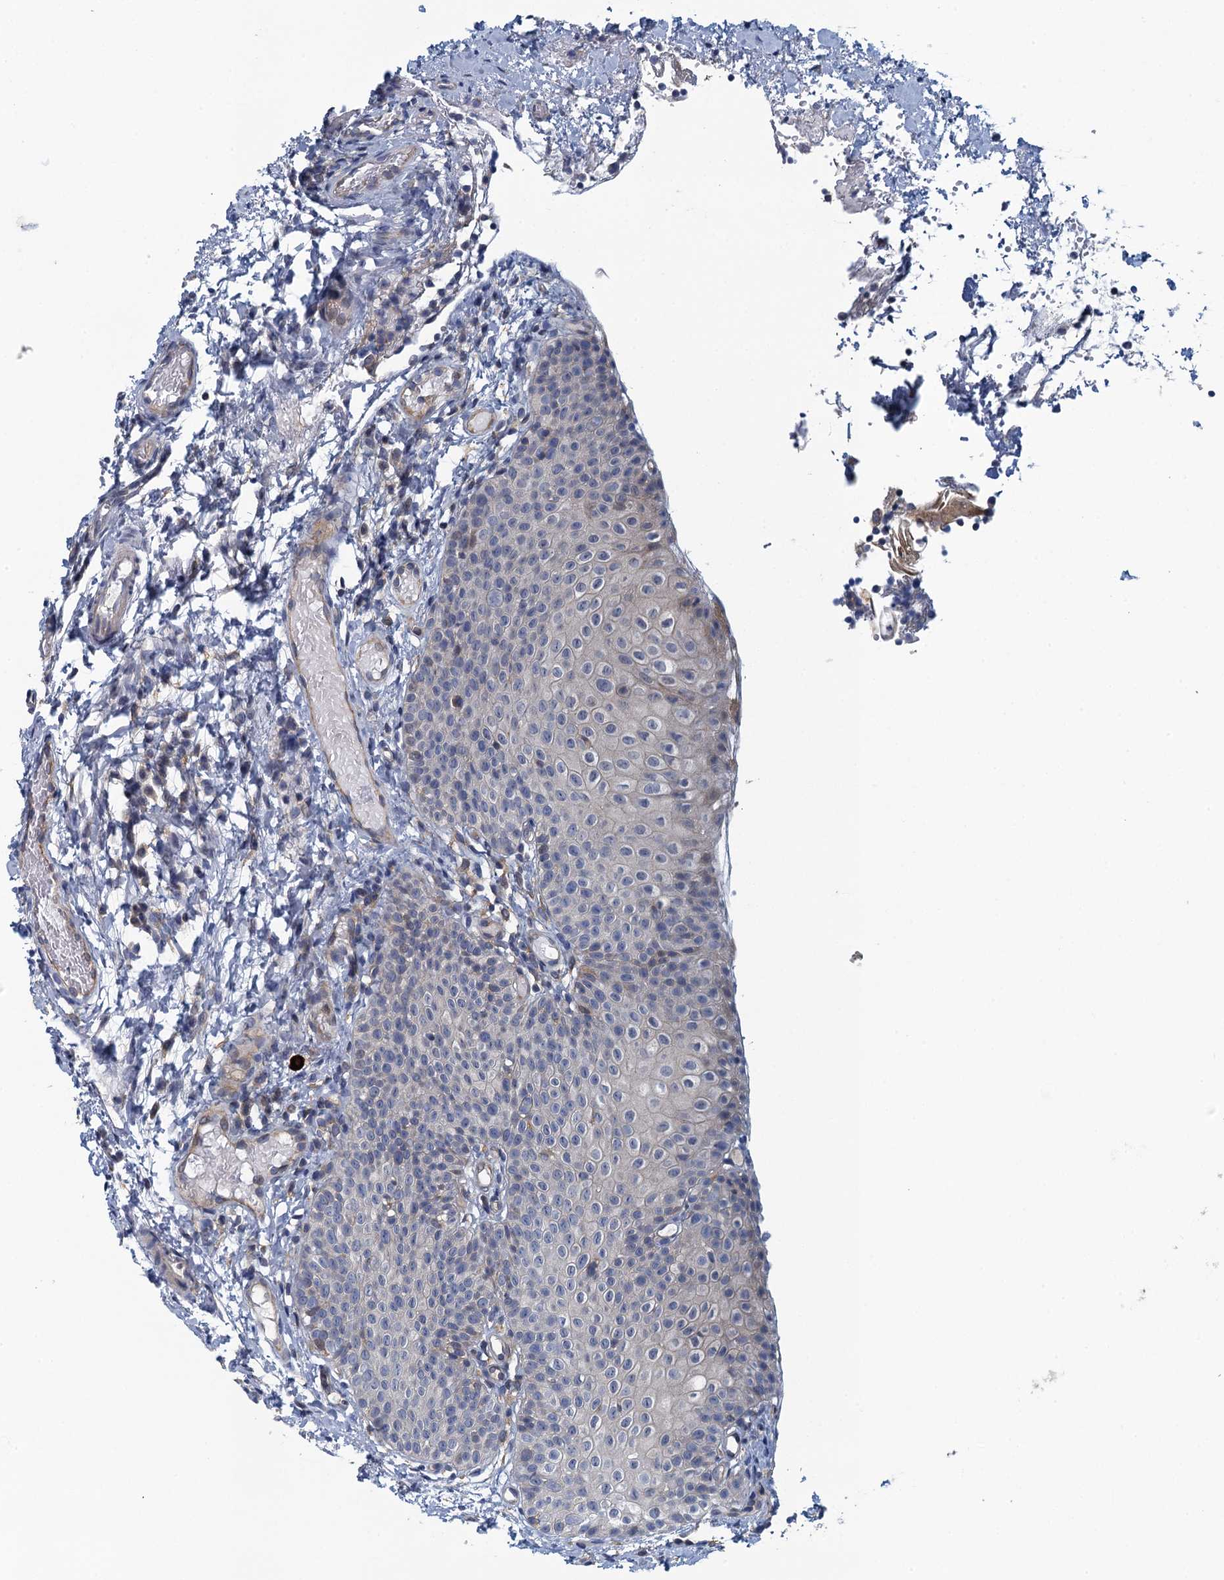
{"staining": {"intensity": "negative", "quantity": "none", "location": "none"}, "tissue": "tonsil", "cell_type": "Germinal center cells", "image_type": "normal", "snomed": [{"axis": "morphology", "description": "Normal tissue, NOS"}, {"axis": "topography", "description": "Tonsil"}], "caption": "Germinal center cells are negative for brown protein staining in unremarkable tonsil. (DAB (3,3'-diaminobenzidine) immunohistochemistry (IHC), high magnification).", "gene": "NCKAP1L", "patient": {"sex": "female", "age": 19}}